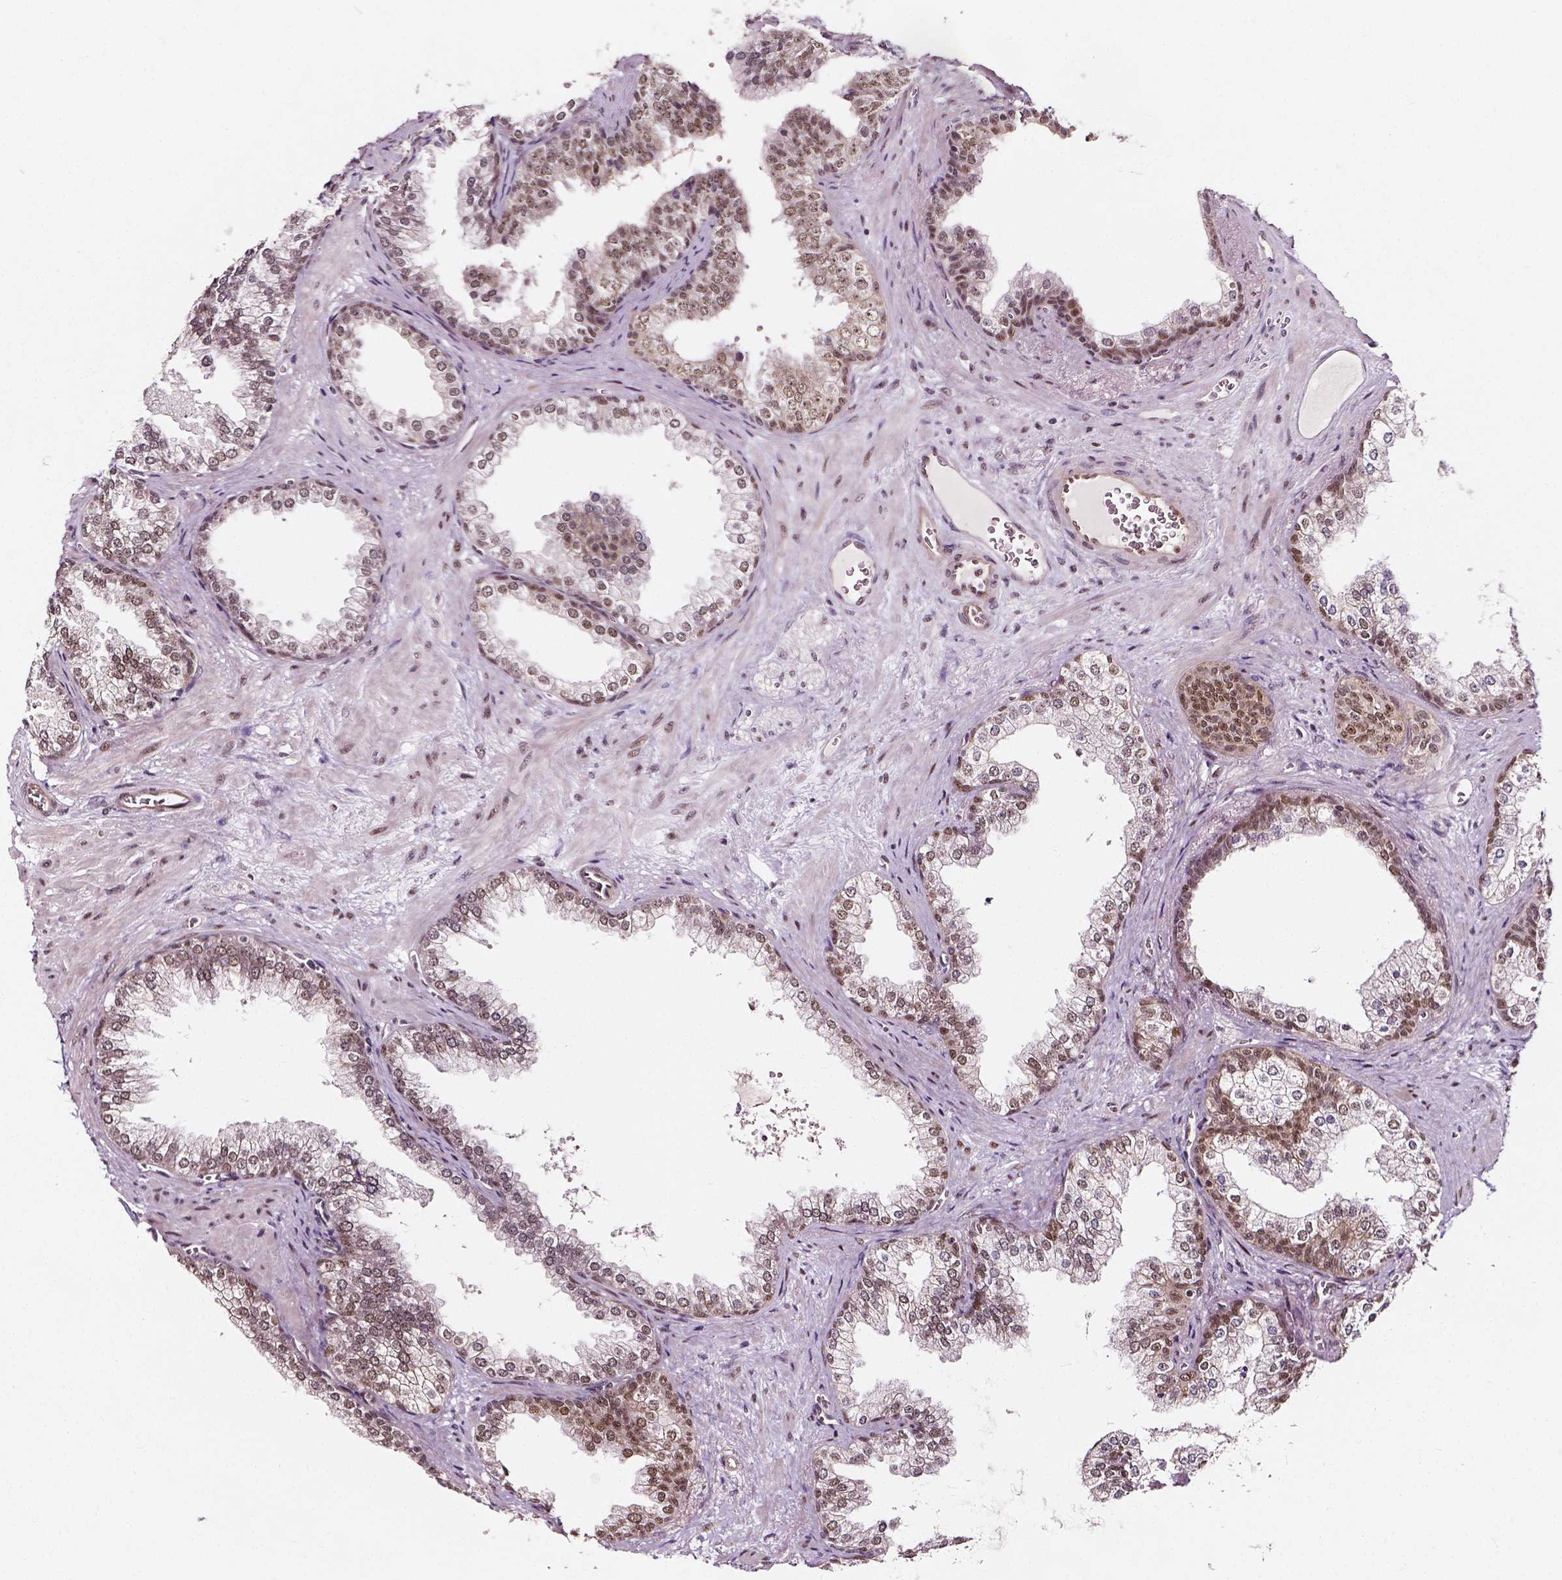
{"staining": {"intensity": "moderate", "quantity": "<25%", "location": "nuclear"}, "tissue": "prostate", "cell_type": "Glandular cells", "image_type": "normal", "snomed": [{"axis": "morphology", "description": "Normal tissue, NOS"}, {"axis": "topography", "description": "Prostate"}], "caption": "Immunohistochemical staining of unremarkable prostate exhibits <25% levels of moderate nuclear protein staining in about <25% of glandular cells. The staining was performed using DAB (3,3'-diaminobenzidine), with brown indicating positive protein expression. Nuclei are stained blue with hematoxylin.", "gene": "NACC1", "patient": {"sex": "male", "age": 79}}